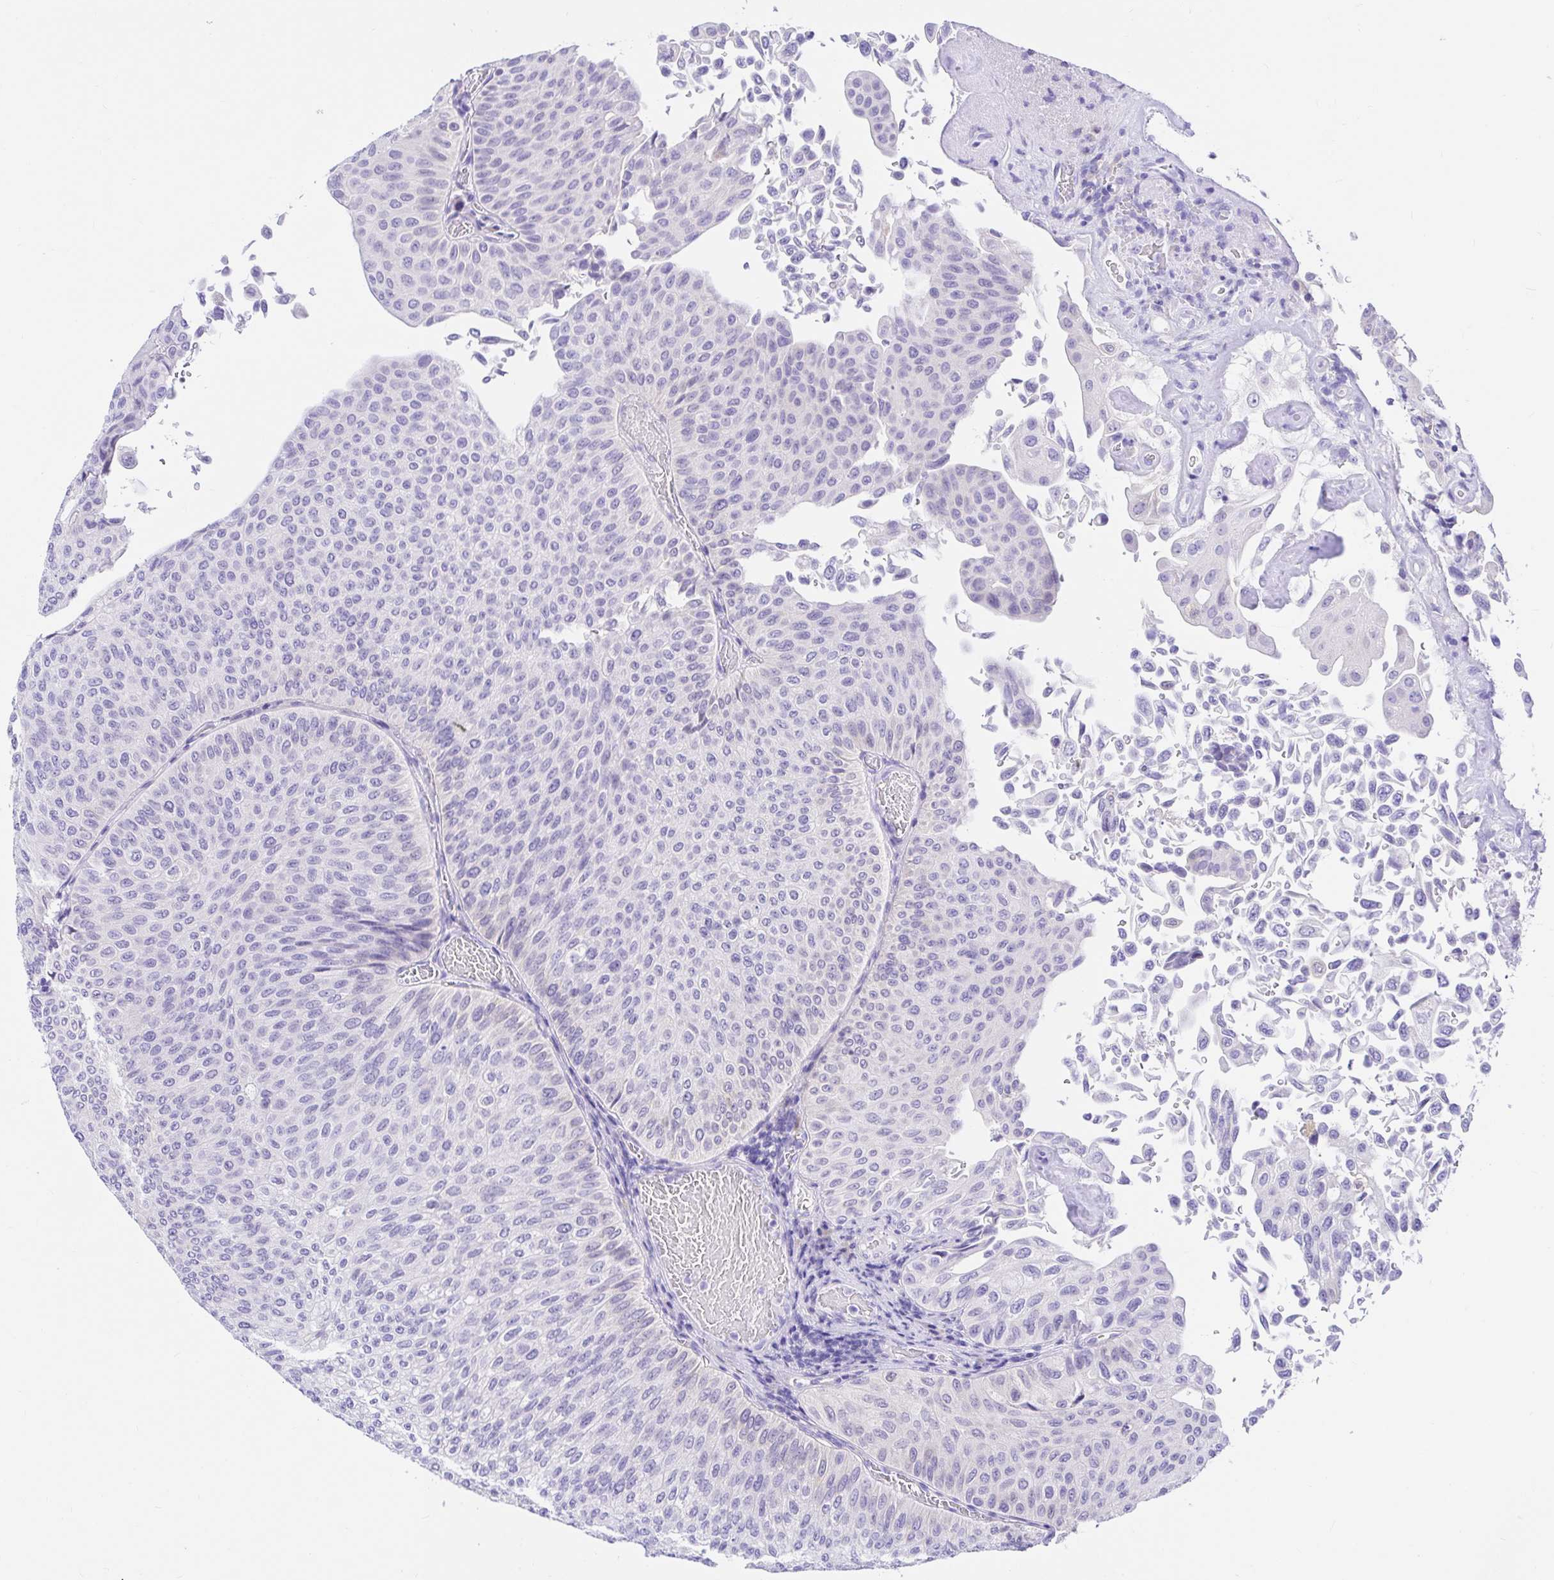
{"staining": {"intensity": "negative", "quantity": "none", "location": "none"}, "tissue": "urothelial cancer", "cell_type": "Tumor cells", "image_type": "cancer", "snomed": [{"axis": "morphology", "description": "Urothelial carcinoma, NOS"}, {"axis": "topography", "description": "Urinary bladder"}], "caption": "A histopathology image of transitional cell carcinoma stained for a protein exhibits no brown staining in tumor cells.", "gene": "BACE2", "patient": {"sex": "male", "age": 59}}